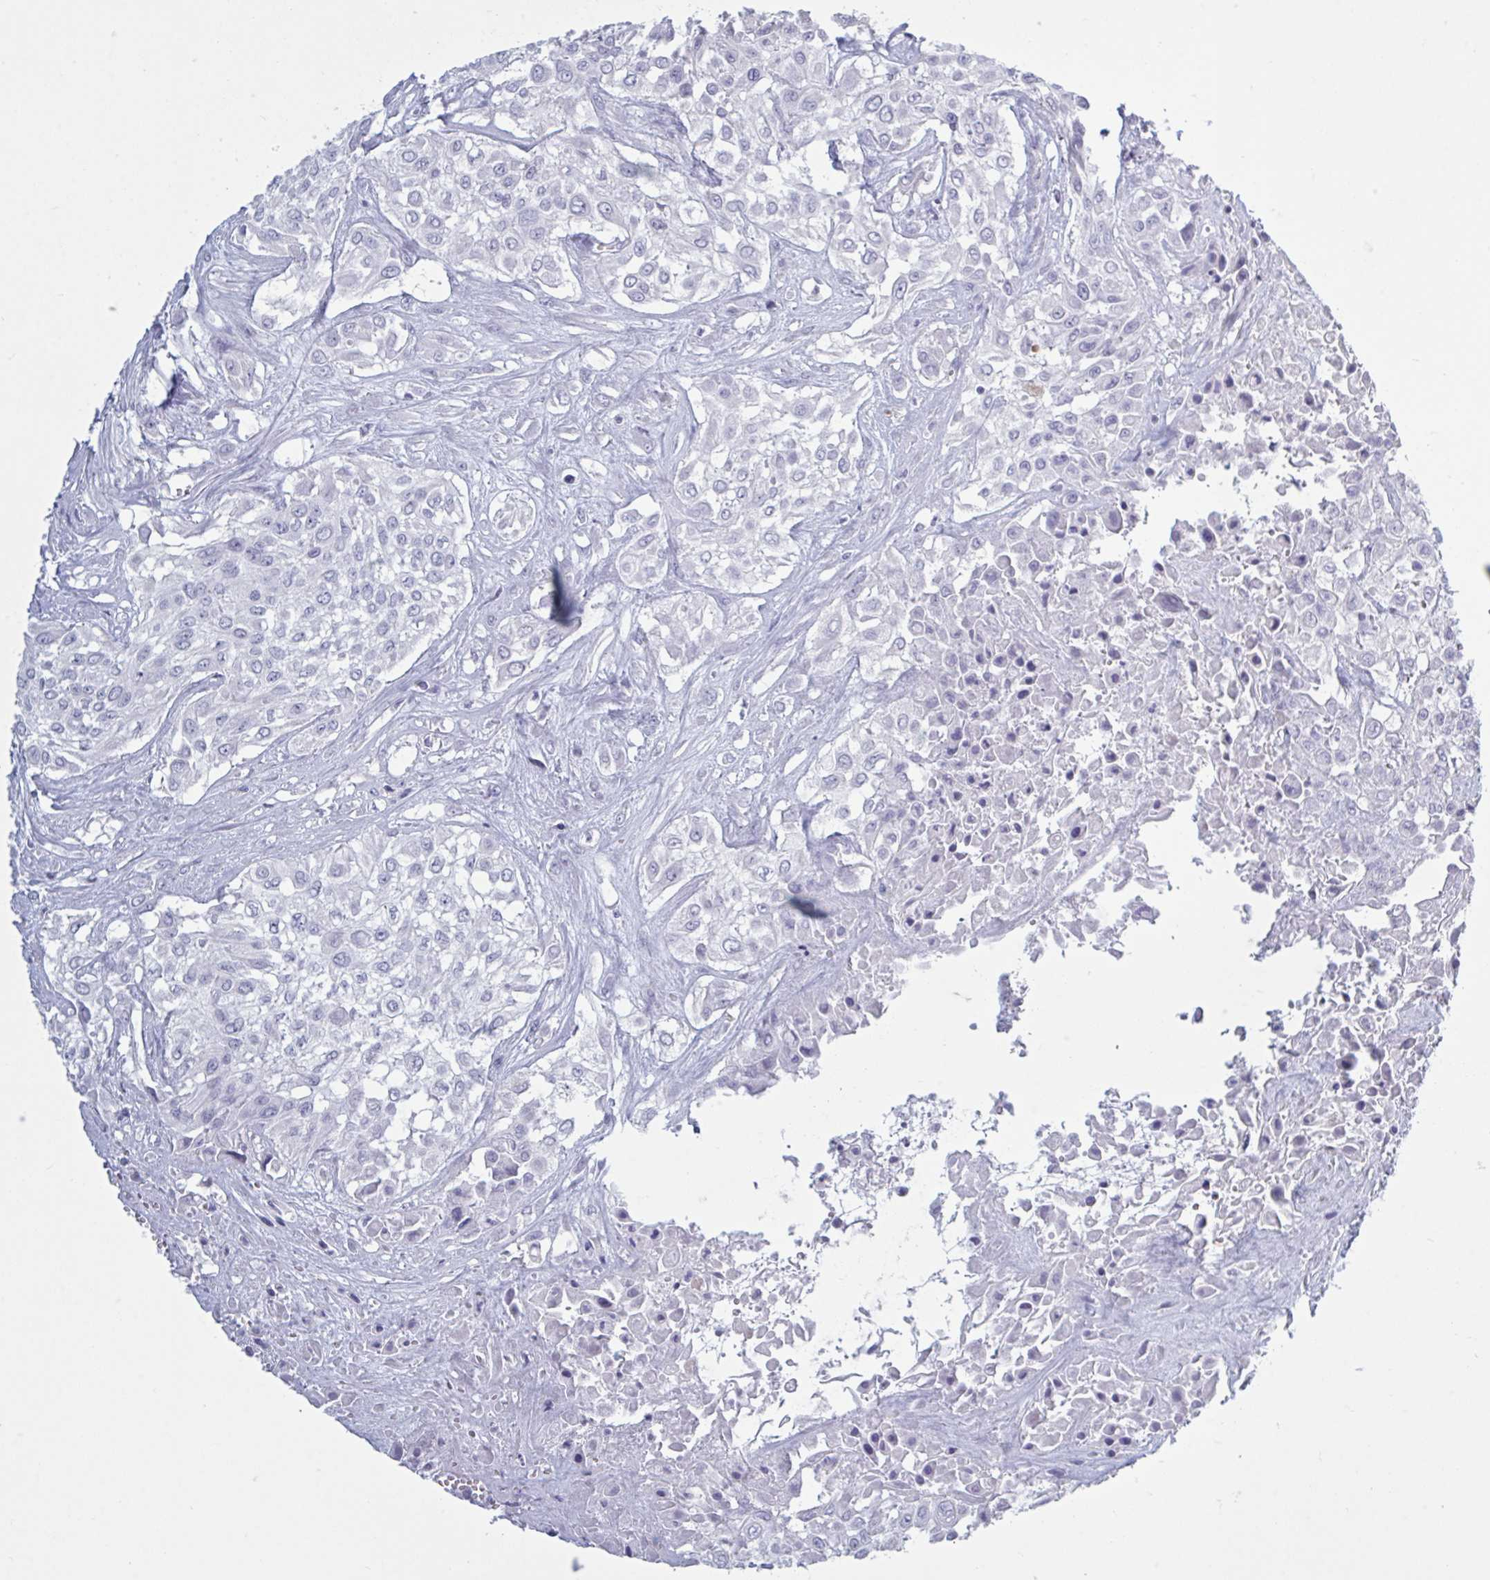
{"staining": {"intensity": "negative", "quantity": "none", "location": "none"}, "tissue": "urothelial cancer", "cell_type": "Tumor cells", "image_type": "cancer", "snomed": [{"axis": "morphology", "description": "Urothelial carcinoma, High grade"}, {"axis": "topography", "description": "Urinary bladder"}], "caption": "Immunohistochemistry (IHC) of human urothelial cancer exhibits no staining in tumor cells.", "gene": "NDUFC2", "patient": {"sex": "male", "age": 57}}